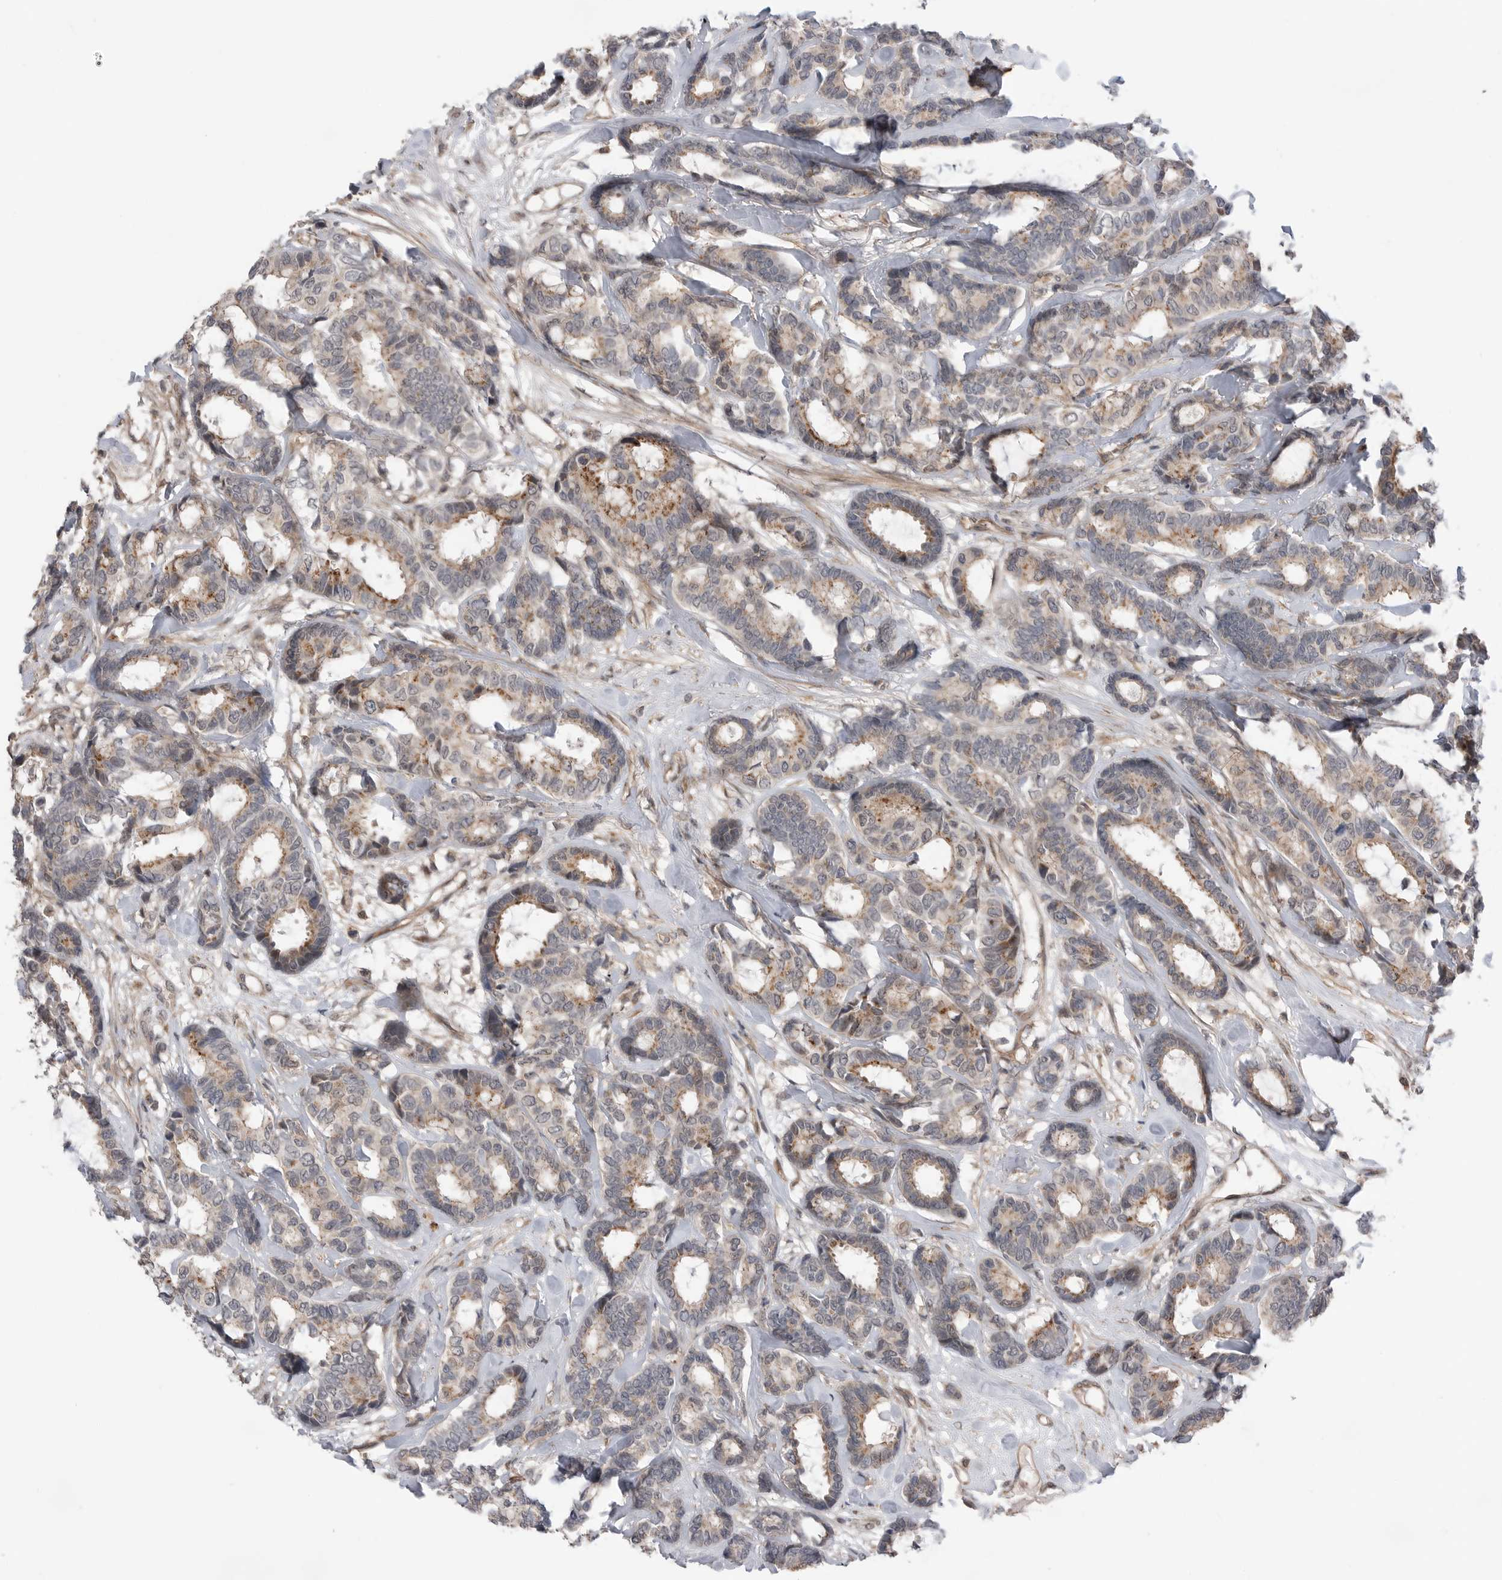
{"staining": {"intensity": "weak", "quantity": "25%-75%", "location": "cytoplasmic/membranous"}, "tissue": "breast cancer", "cell_type": "Tumor cells", "image_type": "cancer", "snomed": [{"axis": "morphology", "description": "Duct carcinoma"}, {"axis": "topography", "description": "Breast"}], "caption": "The histopathology image demonstrates a brown stain indicating the presence of a protein in the cytoplasmic/membranous of tumor cells in breast cancer (invasive ductal carcinoma).", "gene": "PEAK1", "patient": {"sex": "female", "age": 87}}